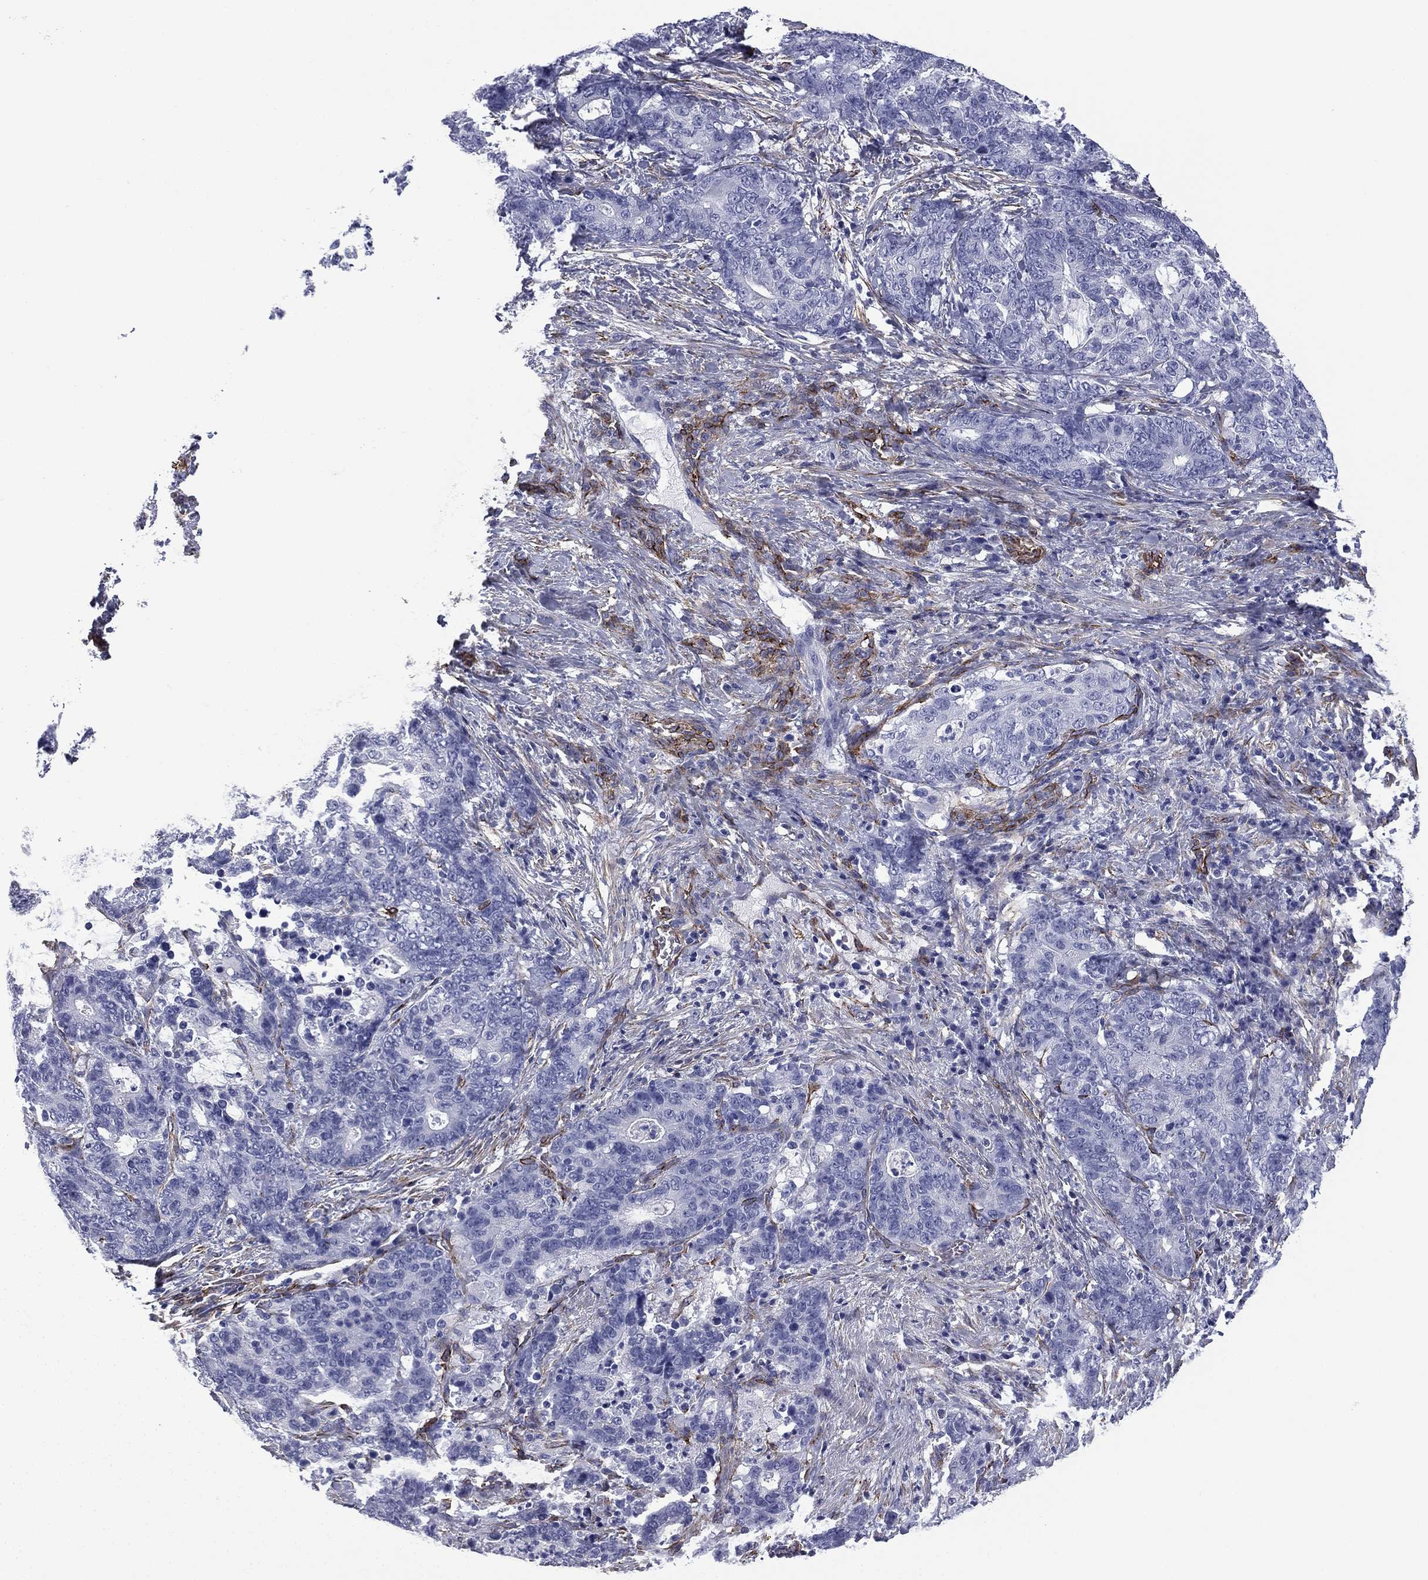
{"staining": {"intensity": "negative", "quantity": "none", "location": "none"}, "tissue": "stomach cancer", "cell_type": "Tumor cells", "image_type": "cancer", "snomed": [{"axis": "morphology", "description": "Normal tissue, NOS"}, {"axis": "morphology", "description": "Adenocarcinoma, NOS"}, {"axis": "topography", "description": "Stomach"}], "caption": "This is a image of IHC staining of stomach cancer (adenocarcinoma), which shows no staining in tumor cells.", "gene": "CAVIN3", "patient": {"sex": "female", "age": 64}}